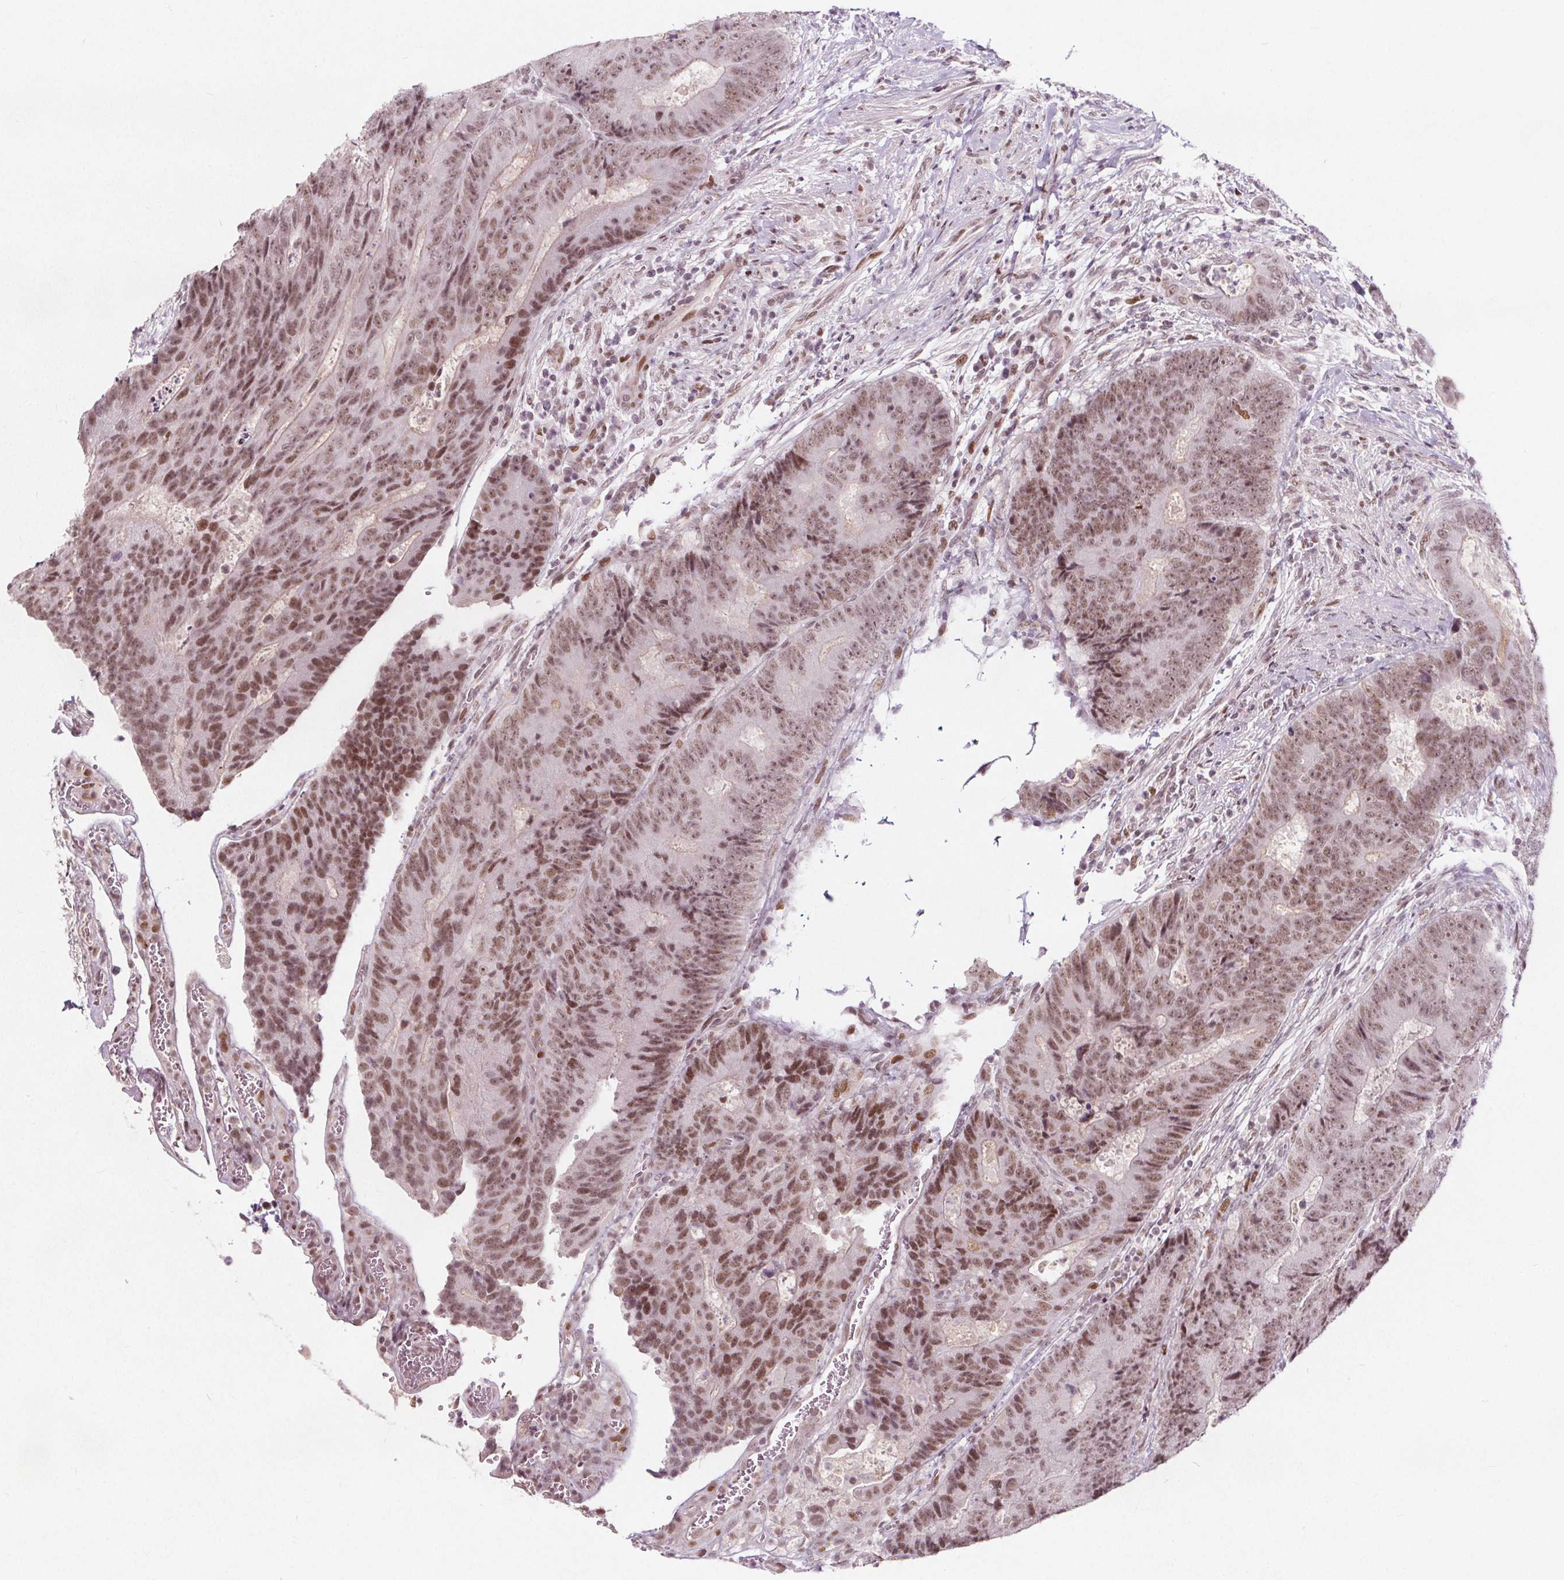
{"staining": {"intensity": "moderate", "quantity": ">75%", "location": "nuclear"}, "tissue": "colorectal cancer", "cell_type": "Tumor cells", "image_type": "cancer", "snomed": [{"axis": "morphology", "description": "Adenocarcinoma, NOS"}, {"axis": "topography", "description": "Colon"}], "caption": "This histopathology image exhibits adenocarcinoma (colorectal) stained with immunohistochemistry (IHC) to label a protein in brown. The nuclear of tumor cells show moderate positivity for the protein. Nuclei are counter-stained blue.", "gene": "TAF6L", "patient": {"sex": "female", "age": 48}}